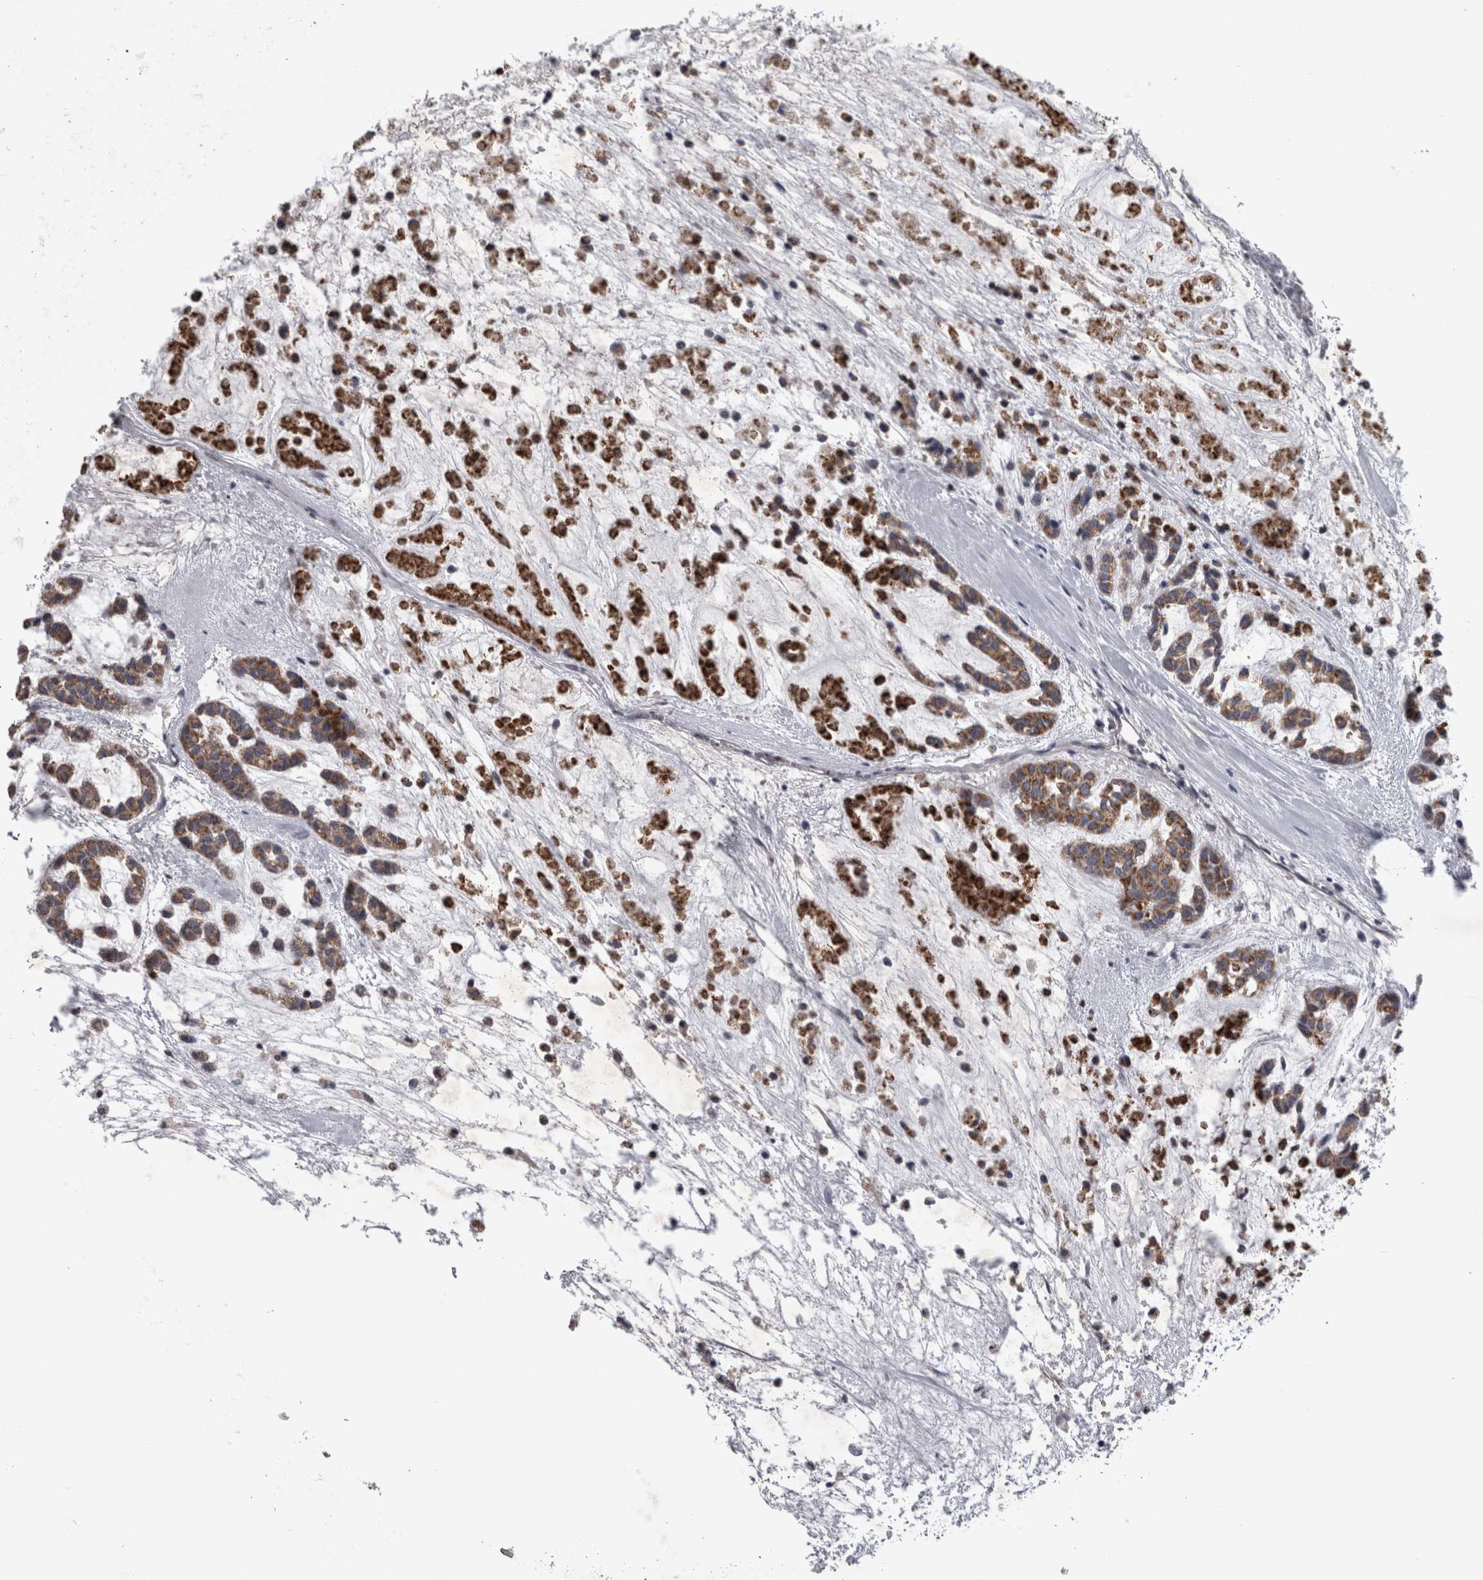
{"staining": {"intensity": "moderate", "quantity": ">75%", "location": "cytoplasmic/membranous"}, "tissue": "head and neck cancer", "cell_type": "Tumor cells", "image_type": "cancer", "snomed": [{"axis": "morphology", "description": "Adenocarcinoma, NOS"}, {"axis": "morphology", "description": "Adenoma, NOS"}, {"axis": "topography", "description": "Head-Neck"}], "caption": "Protein expression analysis of human head and neck cancer reveals moderate cytoplasmic/membranous staining in approximately >75% of tumor cells.", "gene": "DBT", "patient": {"sex": "female", "age": 55}}